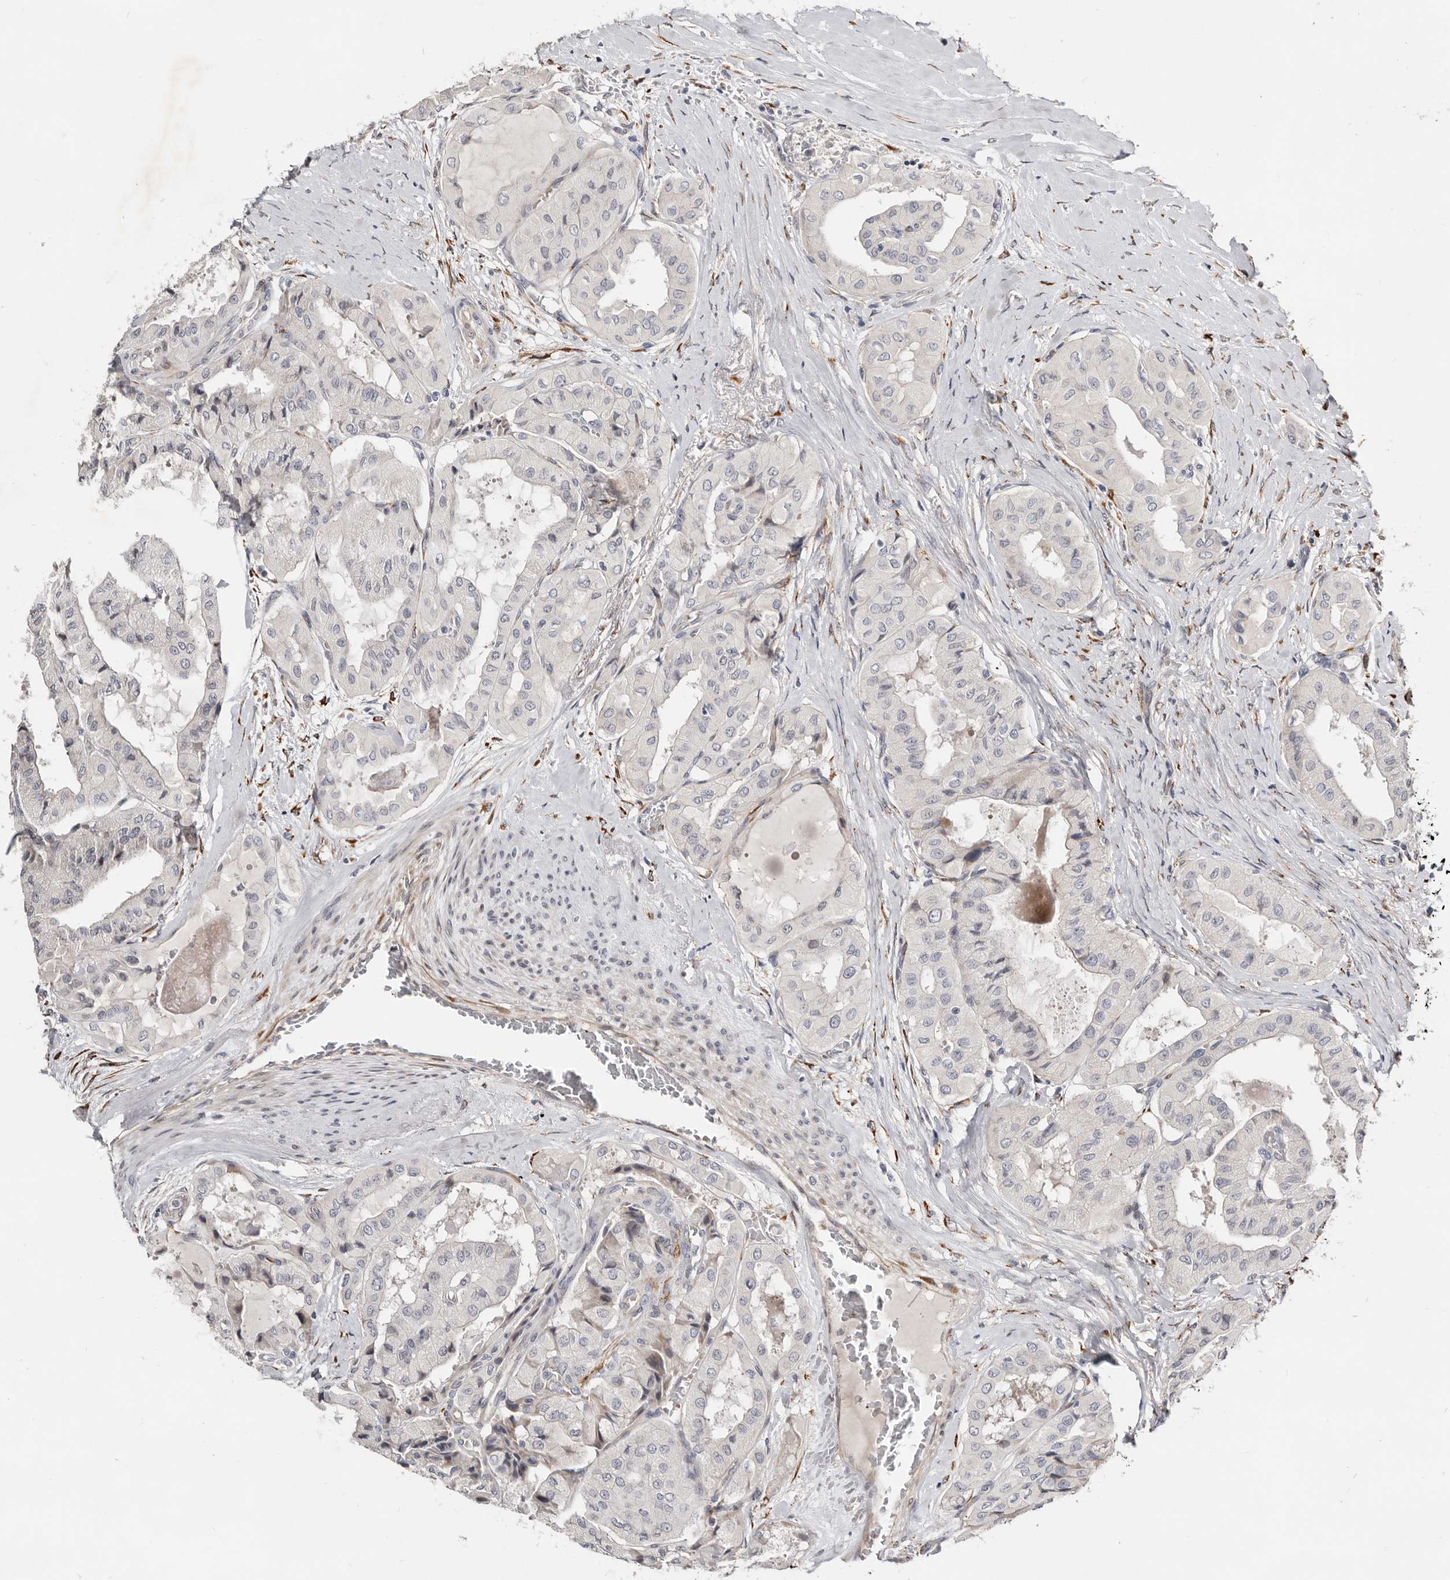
{"staining": {"intensity": "negative", "quantity": "none", "location": "none"}, "tissue": "thyroid cancer", "cell_type": "Tumor cells", "image_type": "cancer", "snomed": [{"axis": "morphology", "description": "Papillary adenocarcinoma, NOS"}, {"axis": "topography", "description": "Thyroid gland"}], "caption": "Image shows no significant protein expression in tumor cells of thyroid cancer. (DAB immunohistochemistry (IHC) with hematoxylin counter stain).", "gene": "USH1C", "patient": {"sex": "female", "age": 59}}